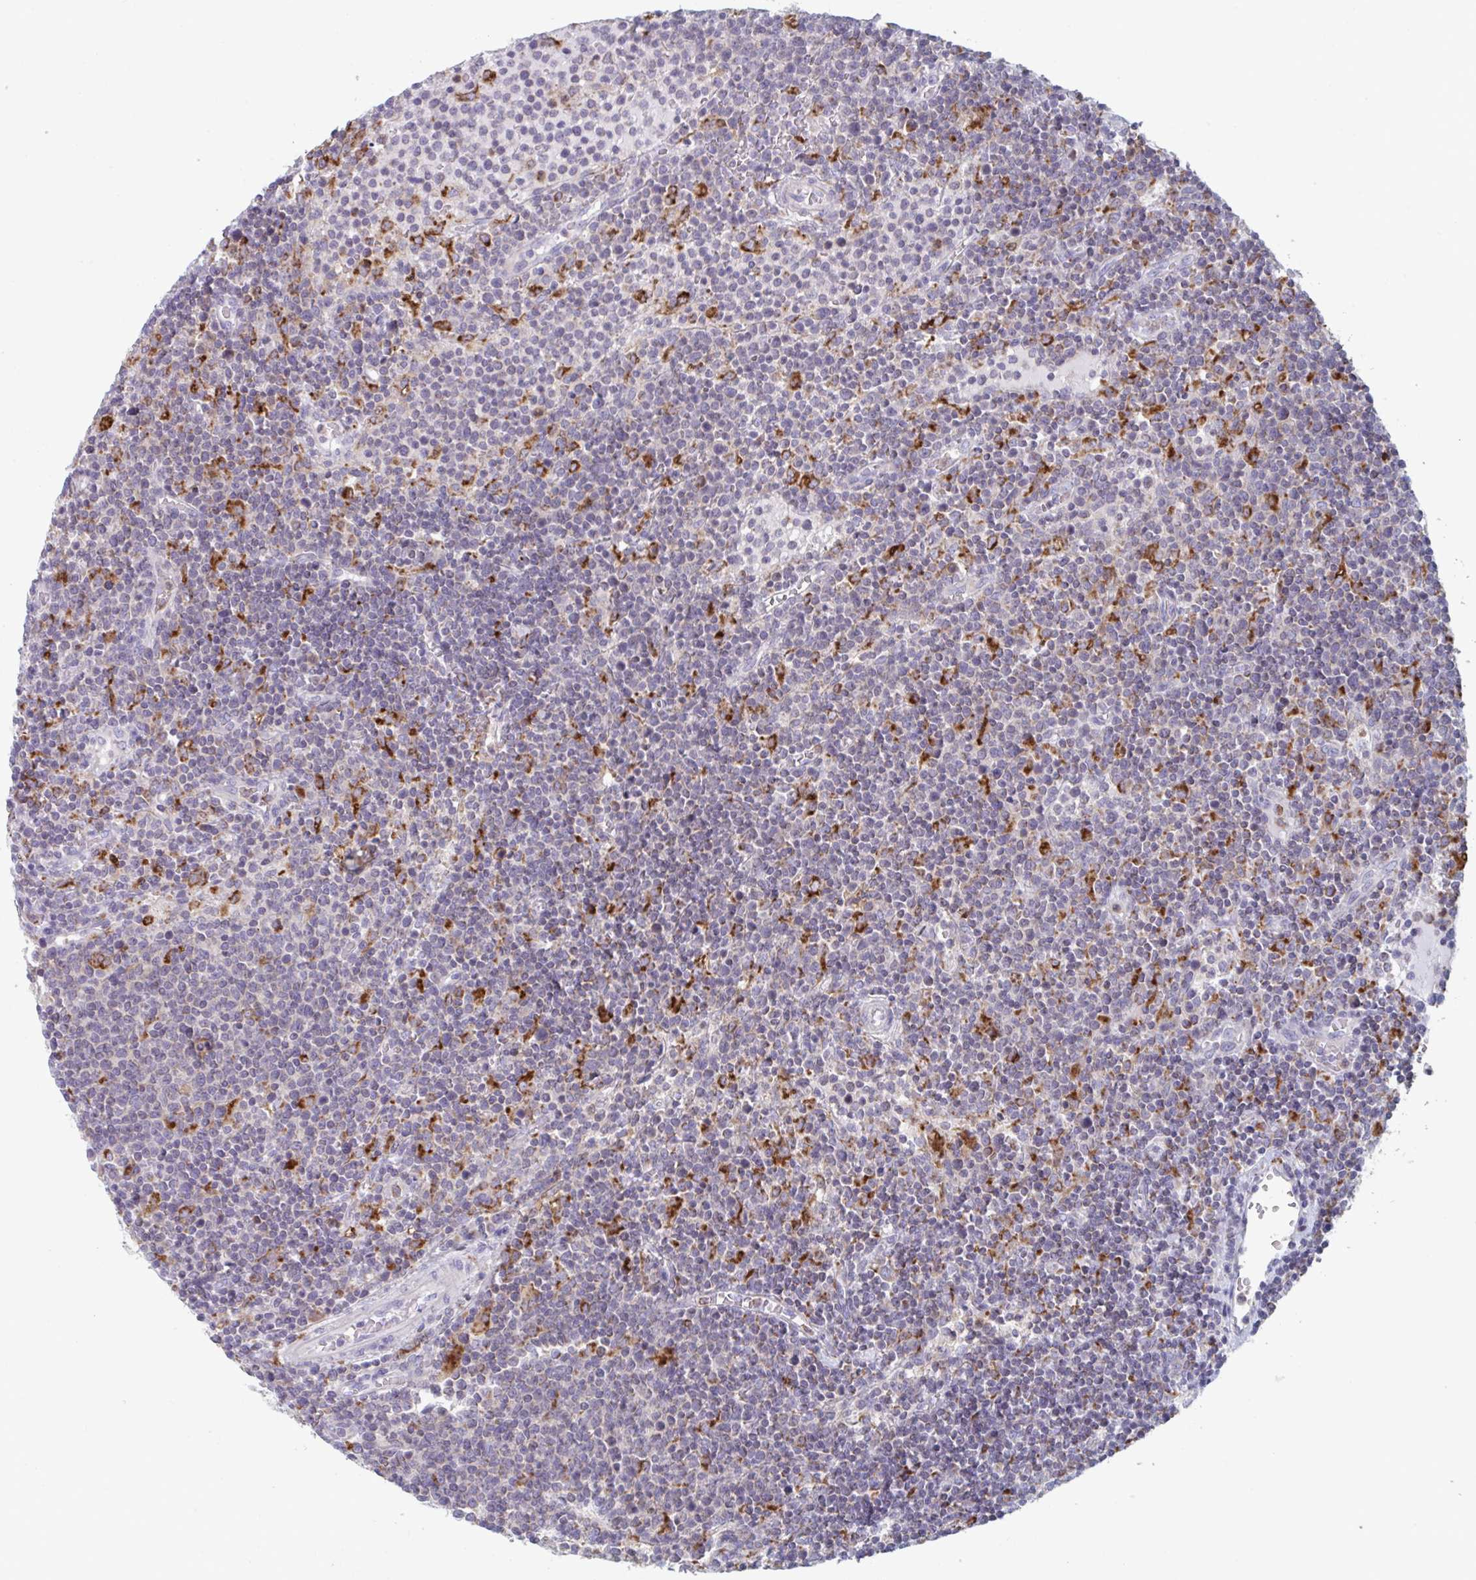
{"staining": {"intensity": "negative", "quantity": "none", "location": "none"}, "tissue": "lymphoma", "cell_type": "Tumor cells", "image_type": "cancer", "snomed": [{"axis": "morphology", "description": "Malignant lymphoma, non-Hodgkin's type, High grade"}, {"axis": "topography", "description": "Lymph node"}], "caption": "IHC photomicrograph of neoplastic tissue: high-grade malignant lymphoma, non-Hodgkin's type stained with DAB exhibits no significant protein positivity in tumor cells. (Immunohistochemistry (ihc), brightfield microscopy, high magnification).", "gene": "NIPSNAP1", "patient": {"sex": "male", "age": 61}}